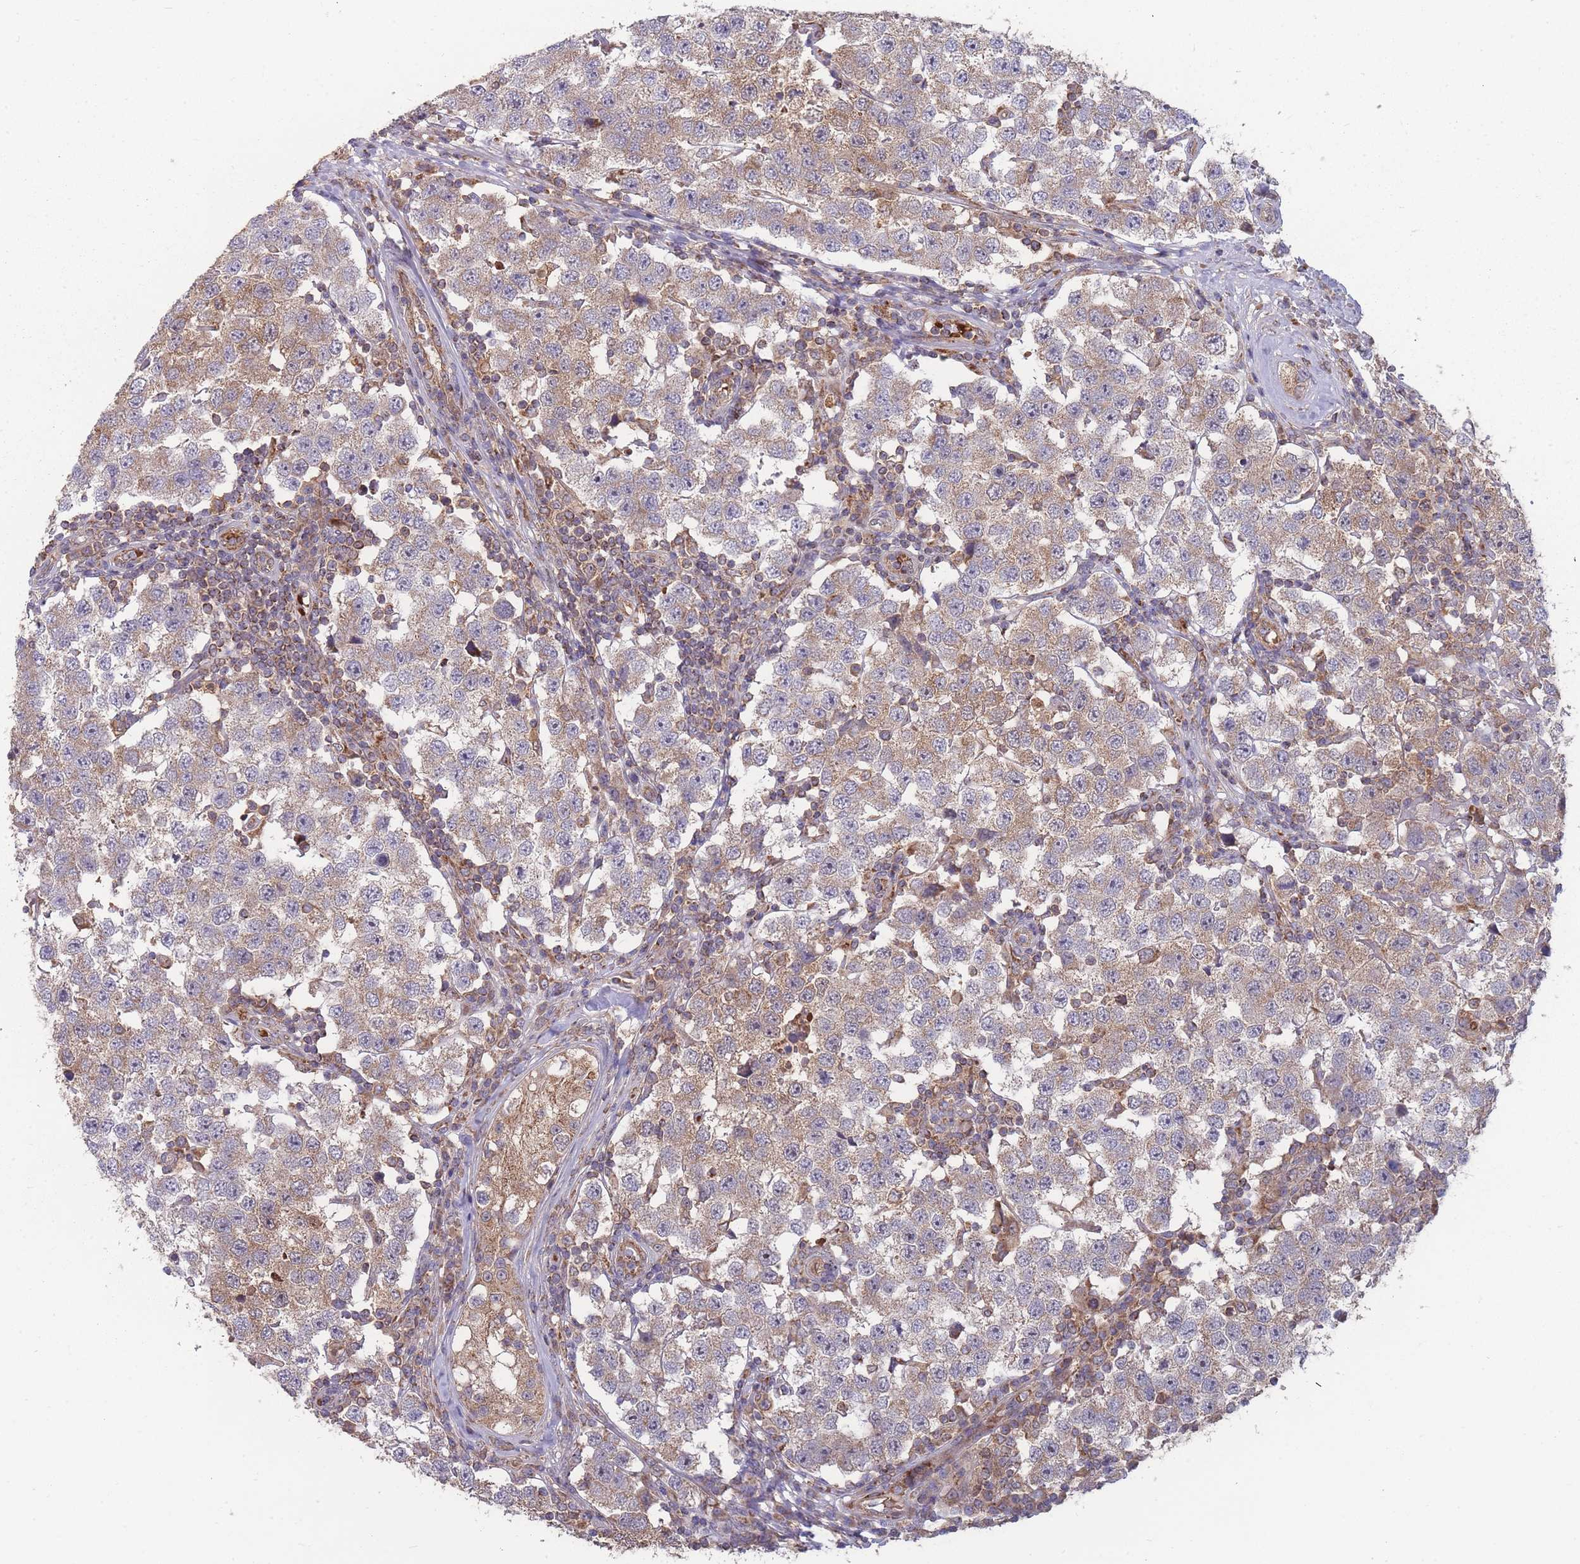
{"staining": {"intensity": "weak", "quantity": "25%-75%", "location": "cytoplasmic/membranous"}, "tissue": "testis cancer", "cell_type": "Tumor cells", "image_type": "cancer", "snomed": [{"axis": "morphology", "description": "Seminoma, NOS"}, {"axis": "topography", "description": "Testis"}], "caption": "IHC histopathology image of human testis seminoma stained for a protein (brown), which shows low levels of weak cytoplasmic/membranous positivity in approximately 25%-75% of tumor cells.", "gene": "SLC35B4", "patient": {"sex": "male", "age": 34}}